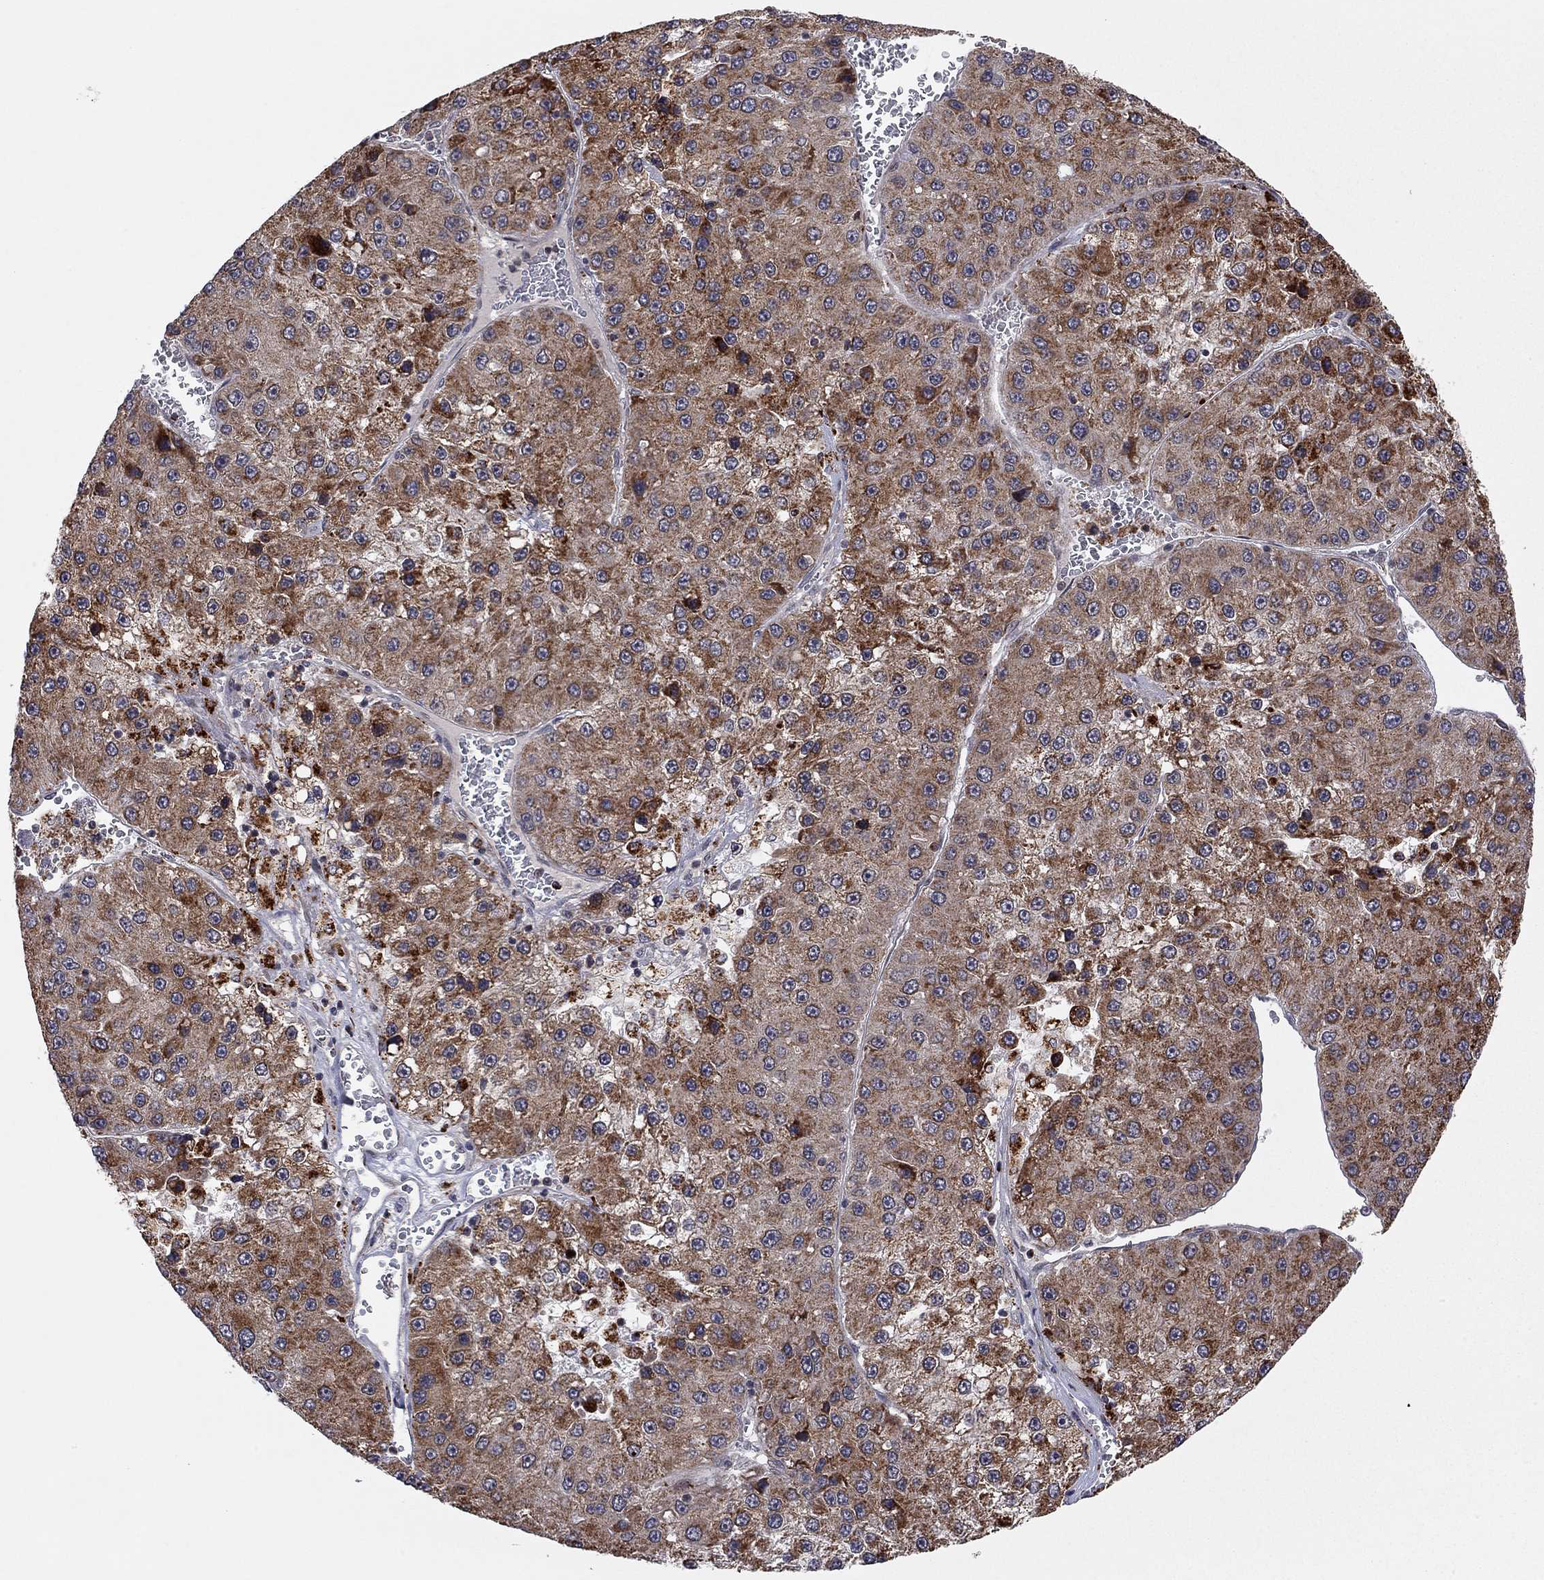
{"staining": {"intensity": "moderate", "quantity": ">75%", "location": "cytoplasmic/membranous"}, "tissue": "liver cancer", "cell_type": "Tumor cells", "image_type": "cancer", "snomed": [{"axis": "morphology", "description": "Carcinoma, Hepatocellular, NOS"}, {"axis": "topography", "description": "Liver"}], "caption": "Liver hepatocellular carcinoma stained with immunohistochemistry shows moderate cytoplasmic/membranous staining in approximately >75% of tumor cells.", "gene": "IDS", "patient": {"sex": "female", "age": 73}}